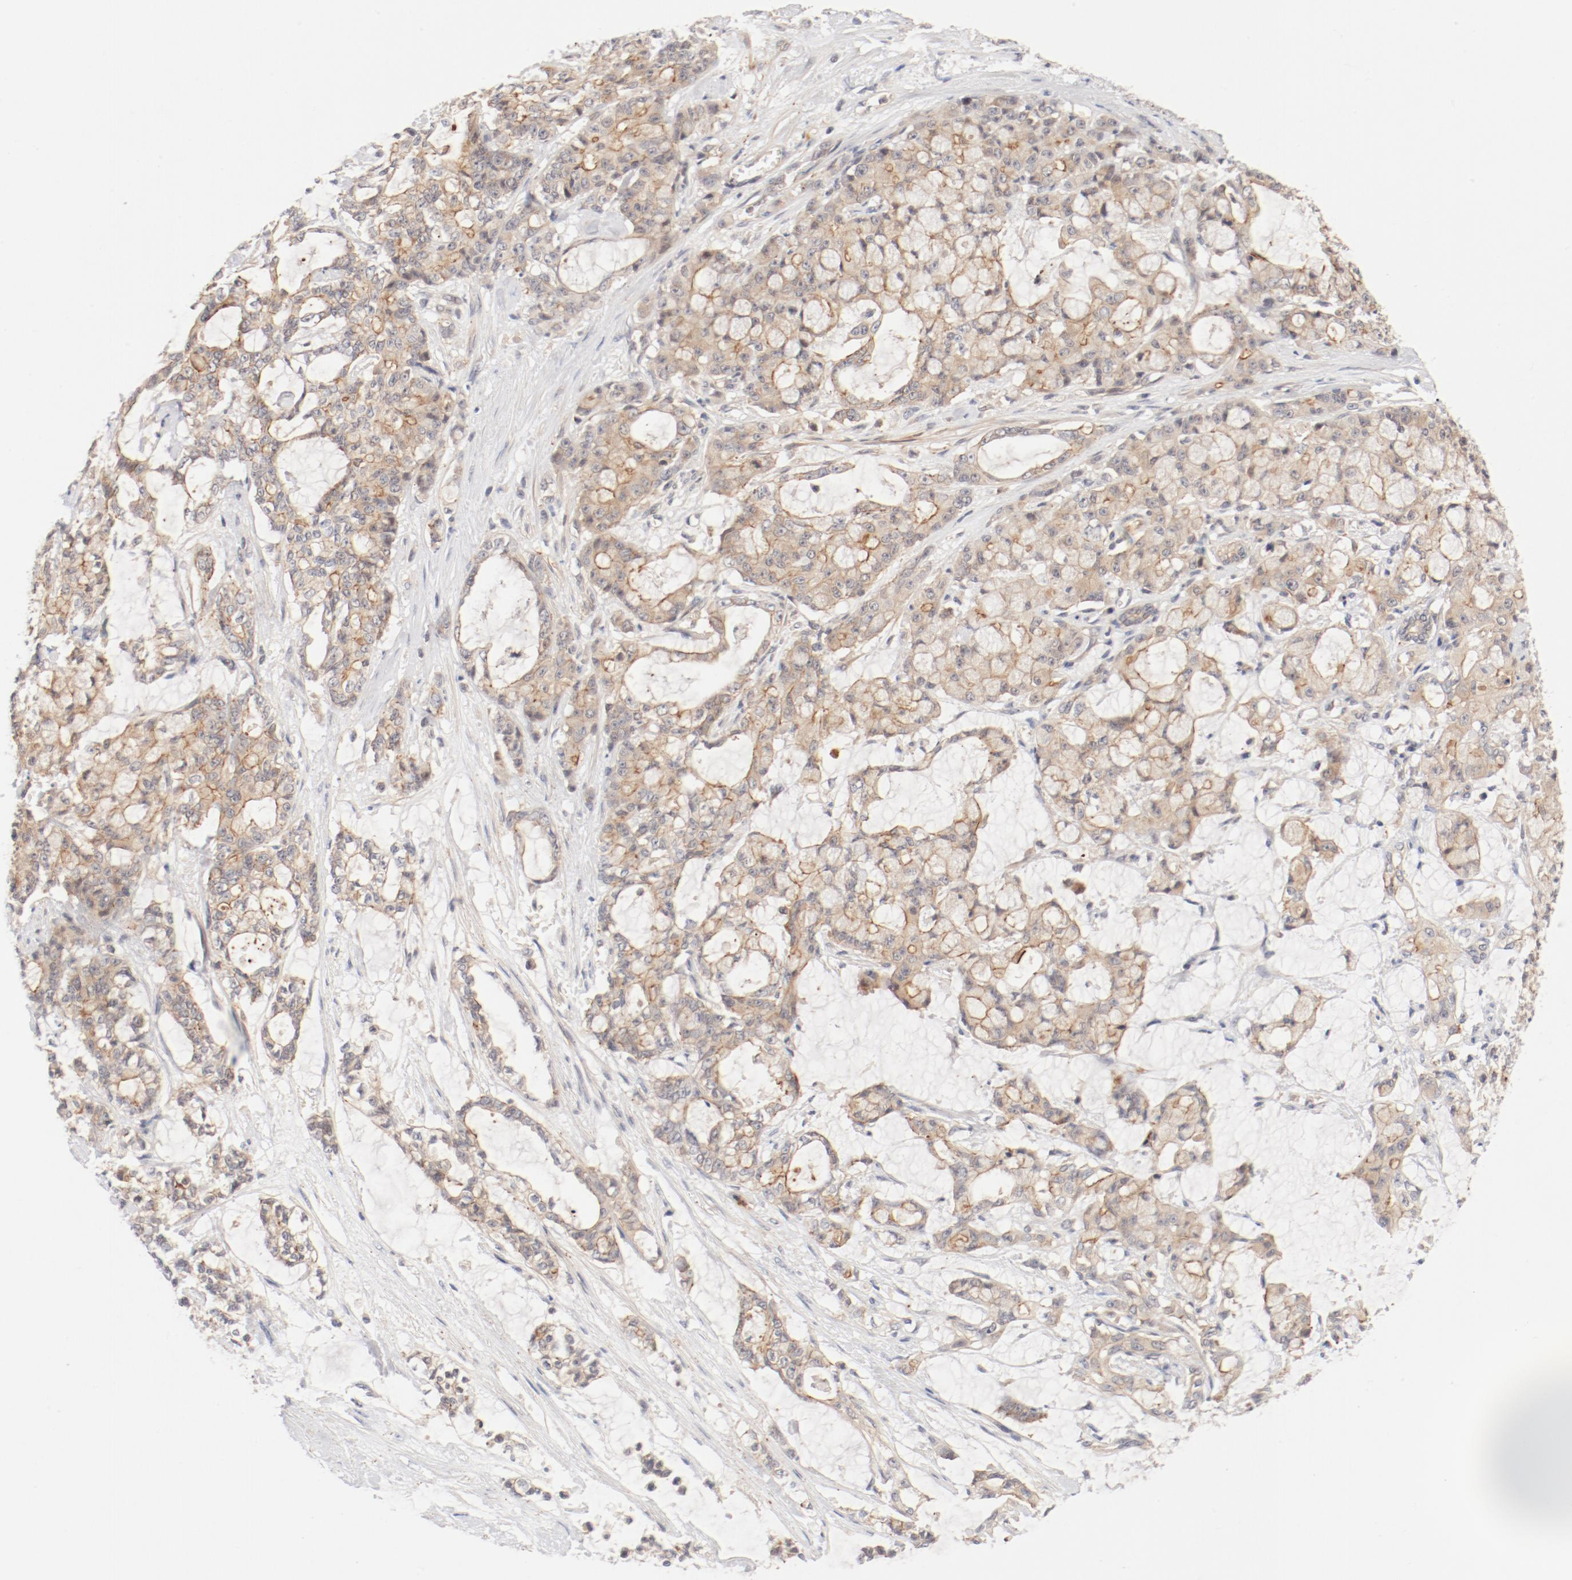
{"staining": {"intensity": "moderate", "quantity": ">75%", "location": "cytoplasmic/membranous"}, "tissue": "pancreatic cancer", "cell_type": "Tumor cells", "image_type": "cancer", "snomed": [{"axis": "morphology", "description": "Adenocarcinoma, NOS"}, {"axis": "topography", "description": "Pancreas"}], "caption": "Immunohistochemical staining of human pancreatic cancer displays moderate cytoplasmic/membranous protein staining in about >75% of tumor cells.", "gene": "ZNF267", "patient": {"sex": "female", "age": 73}}